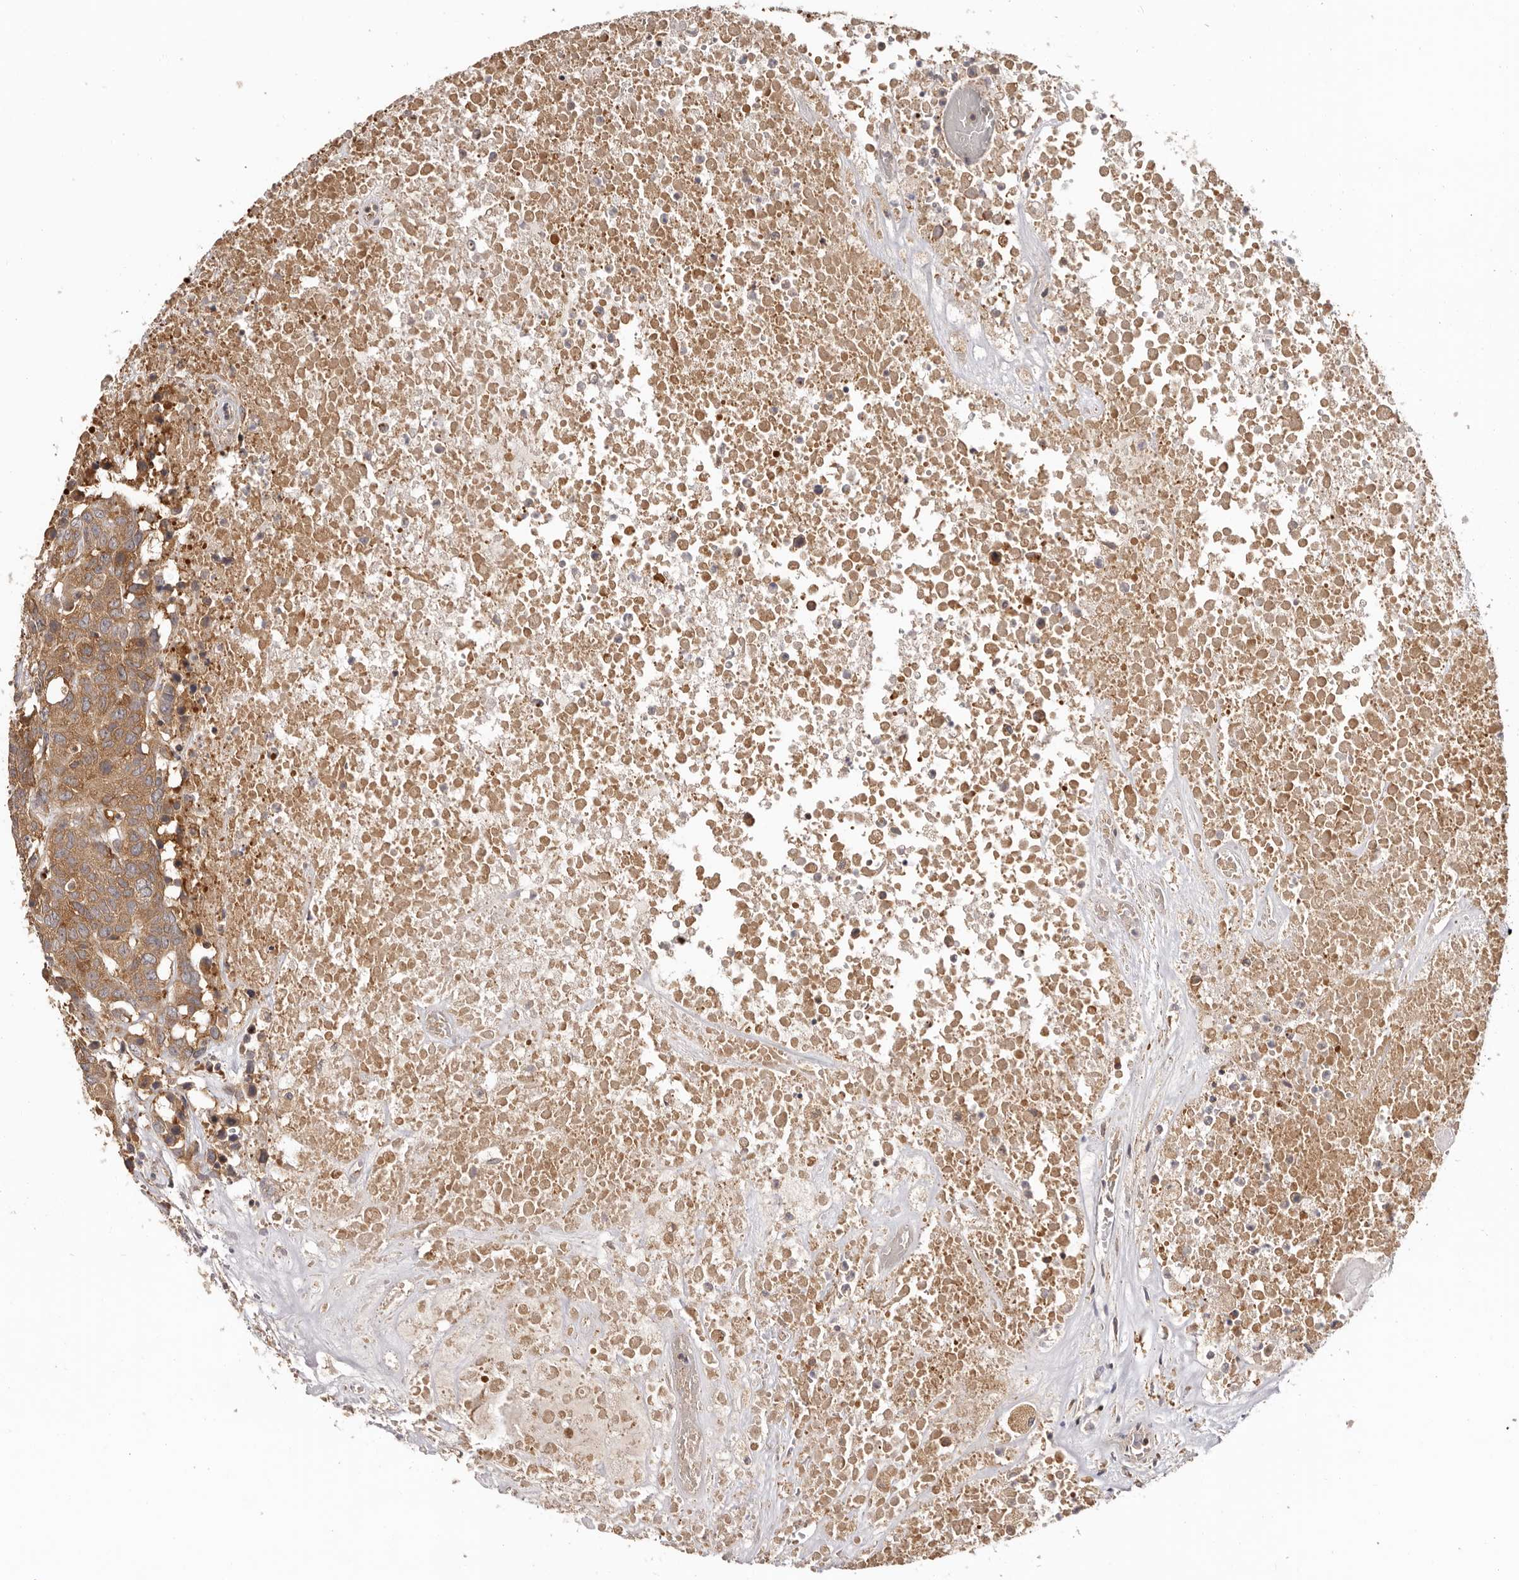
{"staining": {"intensity": "moderate", "quantity": ">75%", "location": "cytoplasmic/membranous"}, "tissue": "head and neck cancer", "cell_type": "Tumor cells", "image_type": "cancer", "snomed": [{"axis": "morphology", "description": "Squamous cell carcinoma, NOS"}, {"axis": "topography", "description": "Head-Neck"}], "caption": "Approximately >75% of tumor cells in human head and neck cancer (squamous cell carcinoma) show moderate cytoplasmic/membranous protein staining as visualized by brown immunohistochemical staining.", "gene": "EEF1E1", "patient": {"sex": "male", "age": 66}}